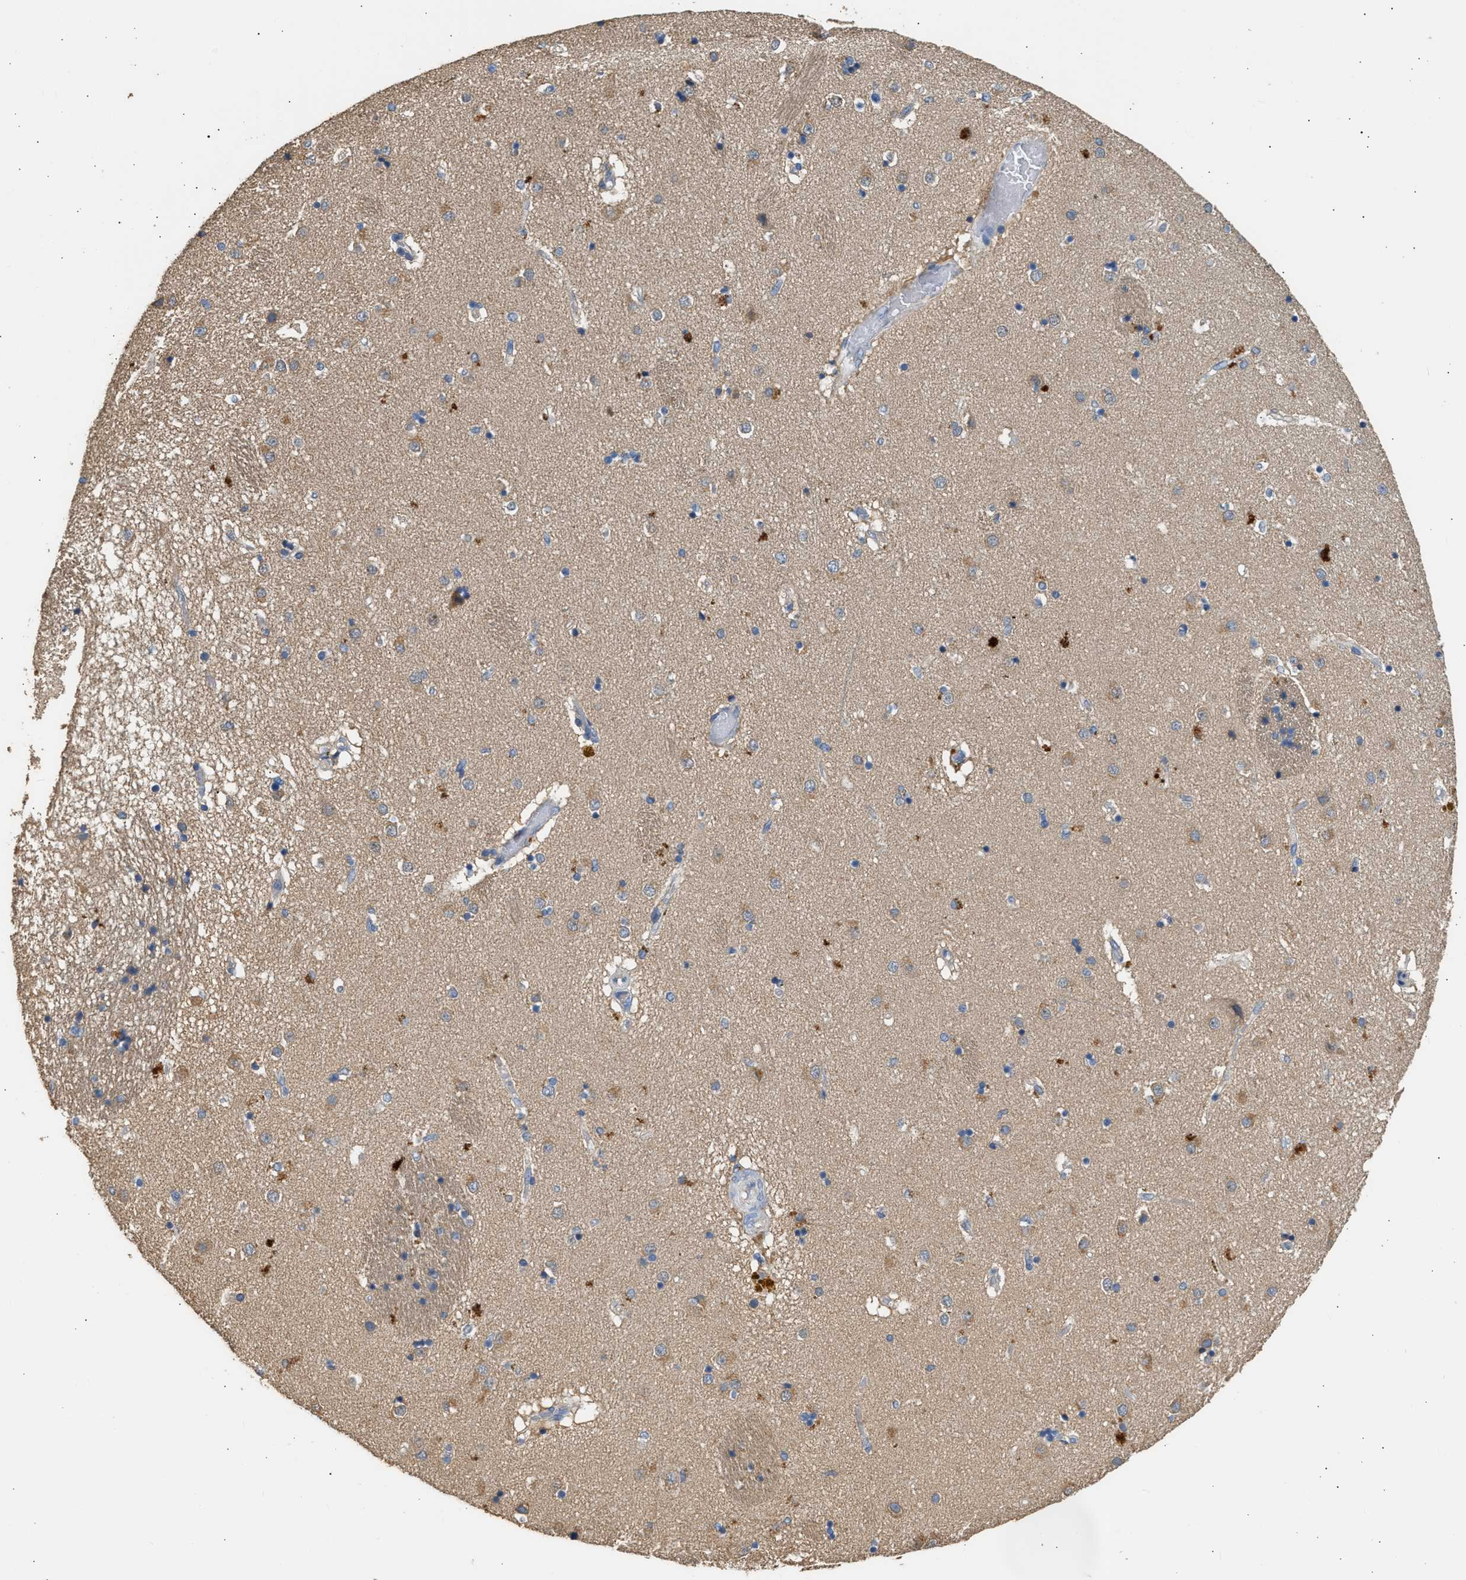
{"staining": {"intensity": "weak", "quantity": "<25%", "location": "cytoplasmic/membranous"}, "tissue": "caudate", "cell_type": "Glial cells", "image_type": "normal", "snomed": [{"axis": "morphology", "description": "Normal tissue, NOS"}, {"axis": "topography", "description": "Lateral ventricle wall"}], "caption": "Benign caudate was stained to show a protein in brown. There is no significant positivity in glial cells. The staining is performed using DAB (3,3'-diaminobenzidine) brown chromogen with nuclei counter-stained in using hematoxylin.", "gene": "WDR31", "patient": {"sex": "male", "age": 70}}